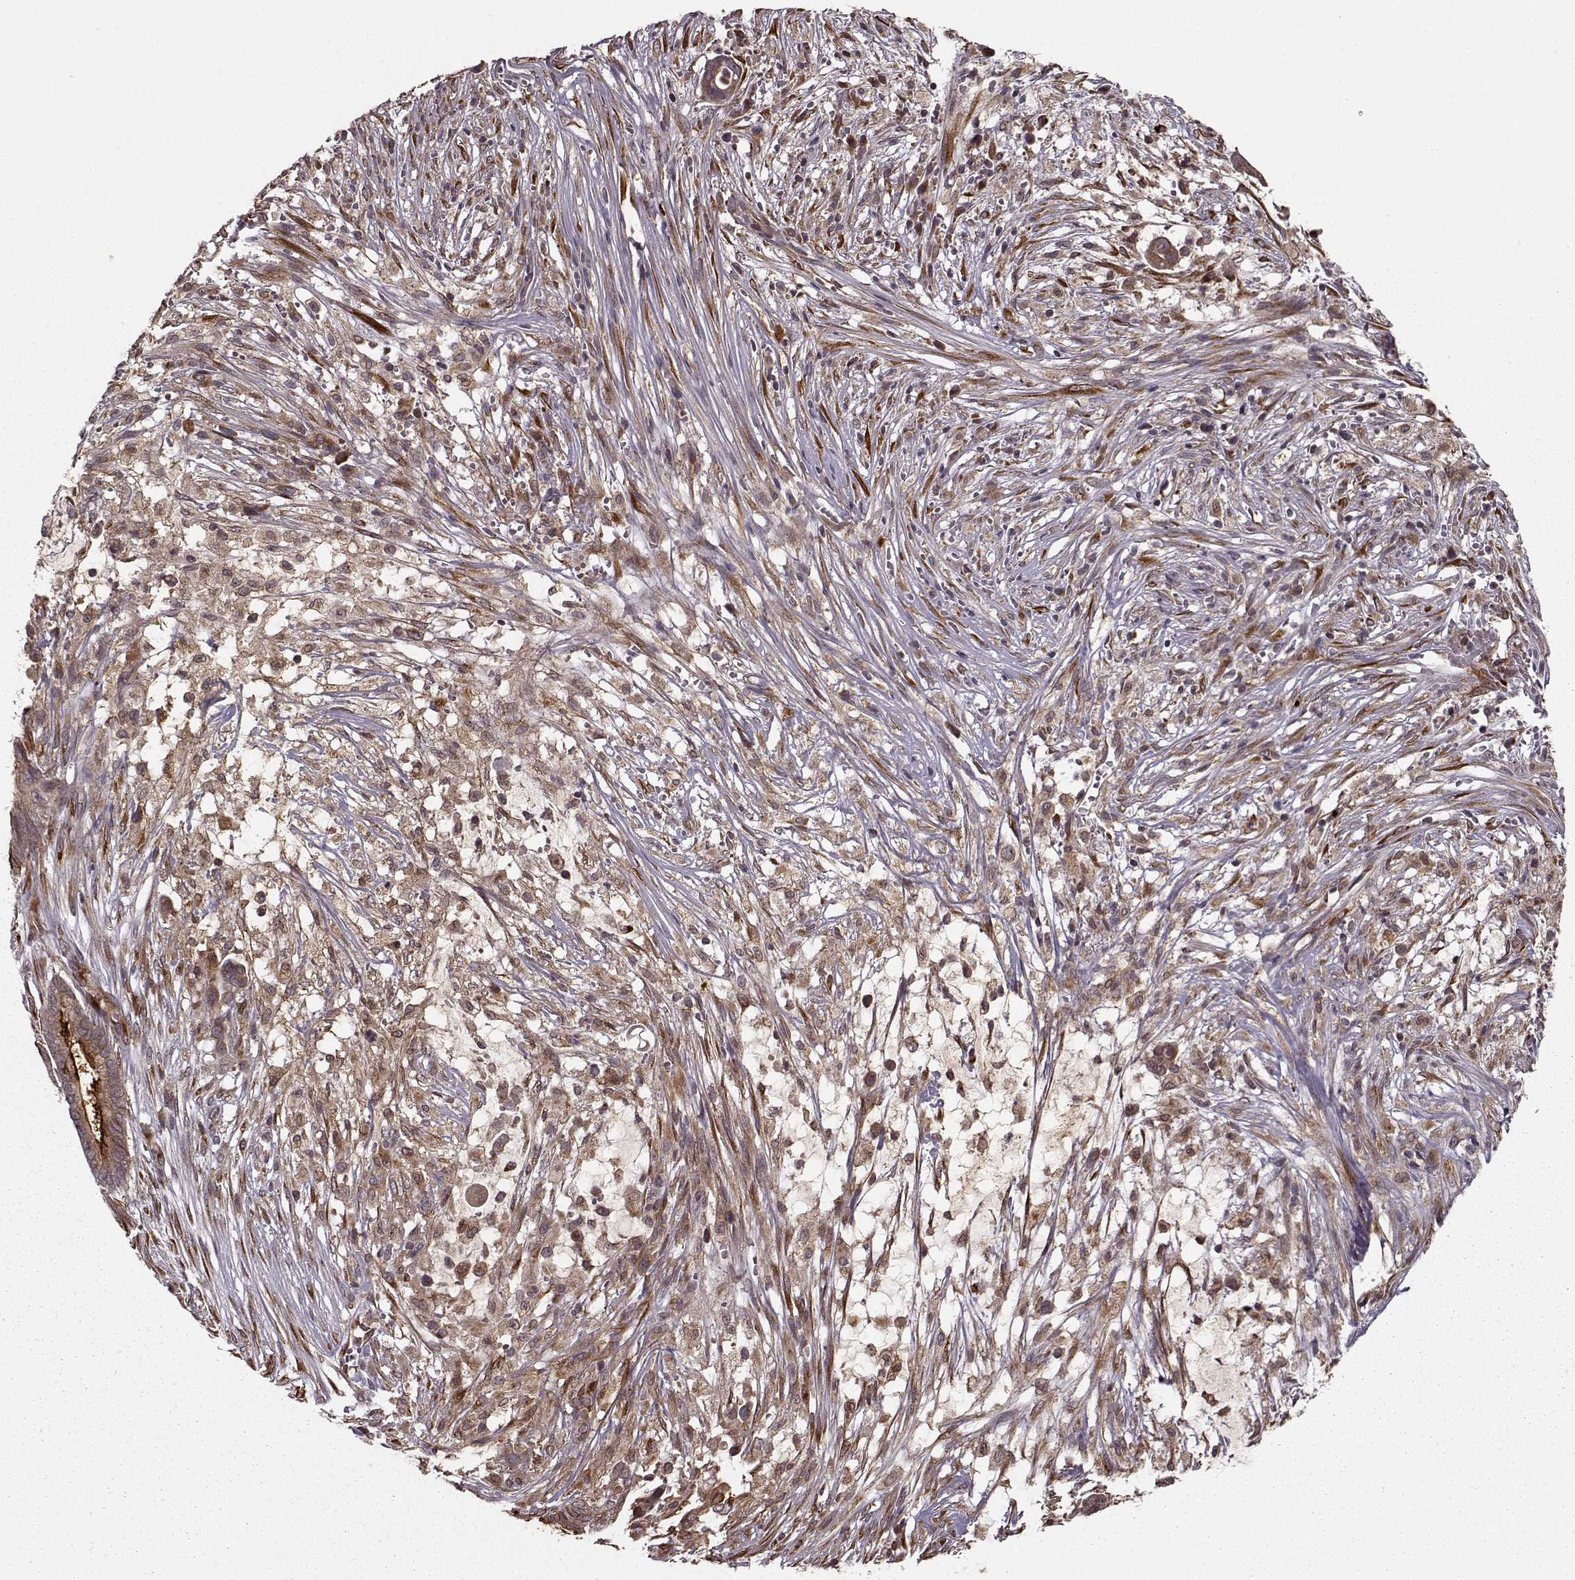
{"staining": {"intensity": "weak", "quantity": ">75%", "location": "cytoplasmic/membranous"}, "tissue": "pancreatic cancer", "cell_type": "Tumor cells", "image_type": "cancer", "snomed": [{"axis": "morphology", "description": "Adenocarcinoma, NOS"}, {"axis": "topography", "description": "Pancreas"}], "caption": "This micrograph shows immunohistochemistry (IHC) staining of human adenocarcinoma (pancreatic), with low weak cytoplasmic/membranous positivity in approximately >75% of tumor cells.", "gene": "YIPF5", "patient": {"sex": "male", "age": 61}}